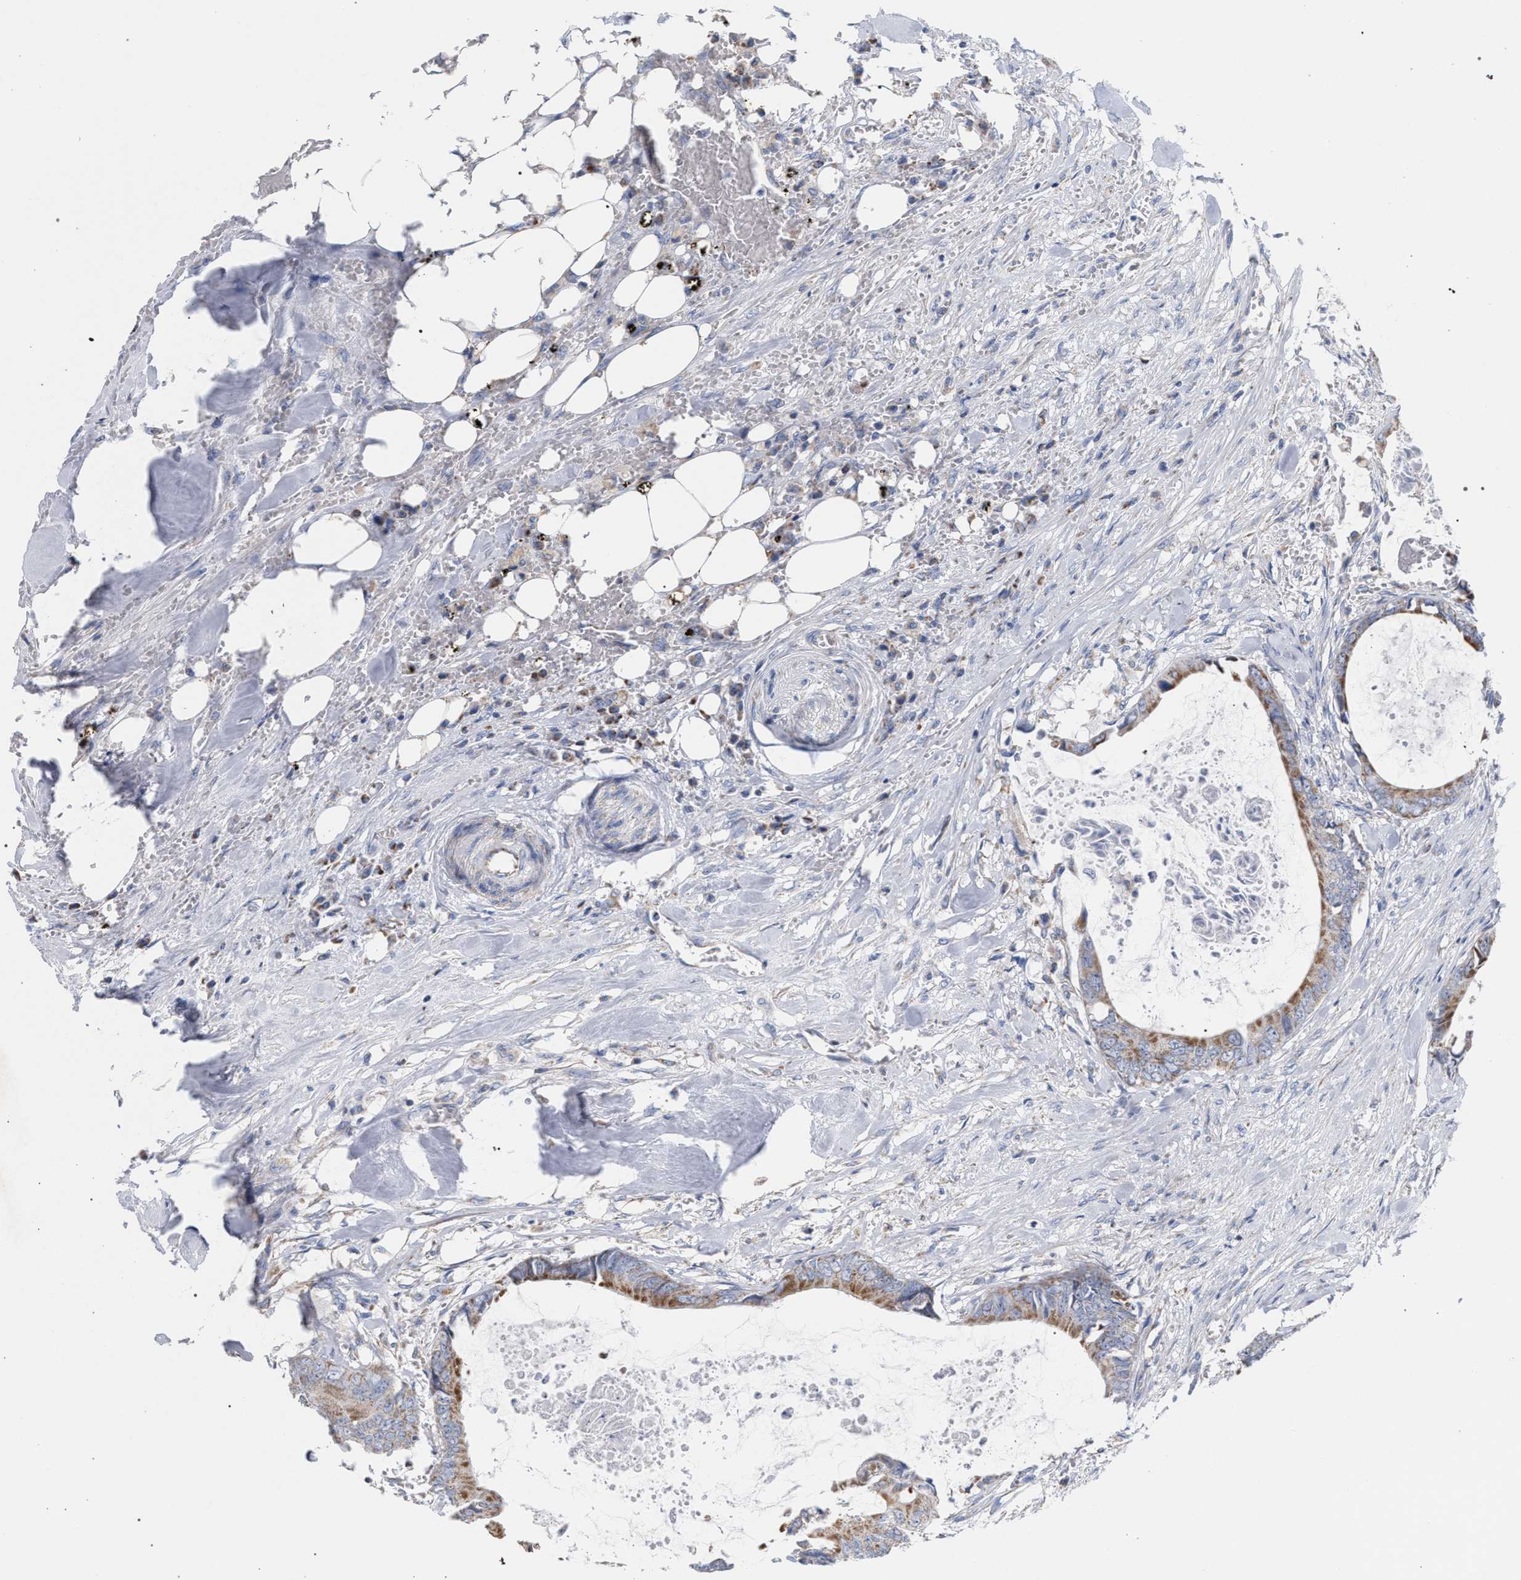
{"staining": {"intensity": "moderate", "quantity": ">75%", "location": "cytoplasmic/membranous"}, "tissue": "colorectal cancer", "cell_type": "Tumor cells", "image_type": "cancer", "snomed": [{"axis": "morphology", "description": "Normal tissue, NOS"}, {"axis": "morphology", "description": "Adenocarcinoma, NOS"}, {"axis": "topography", "description": "Rectum"}, {"axis": "topography", "description": "Peripheral nerve tissue"}], "caption": "Protein staining of colorectal cancer (adenocarcinoma) tissue displays moderate cytoplasmic/membranous expression in about >75% of tumor cells. Immunohistochemistry (ihc) stains the protein of interest in brown and the nuclei are stained blue.", "gene": "ECI2", "patient": {"sex": "female", "age": 77}}